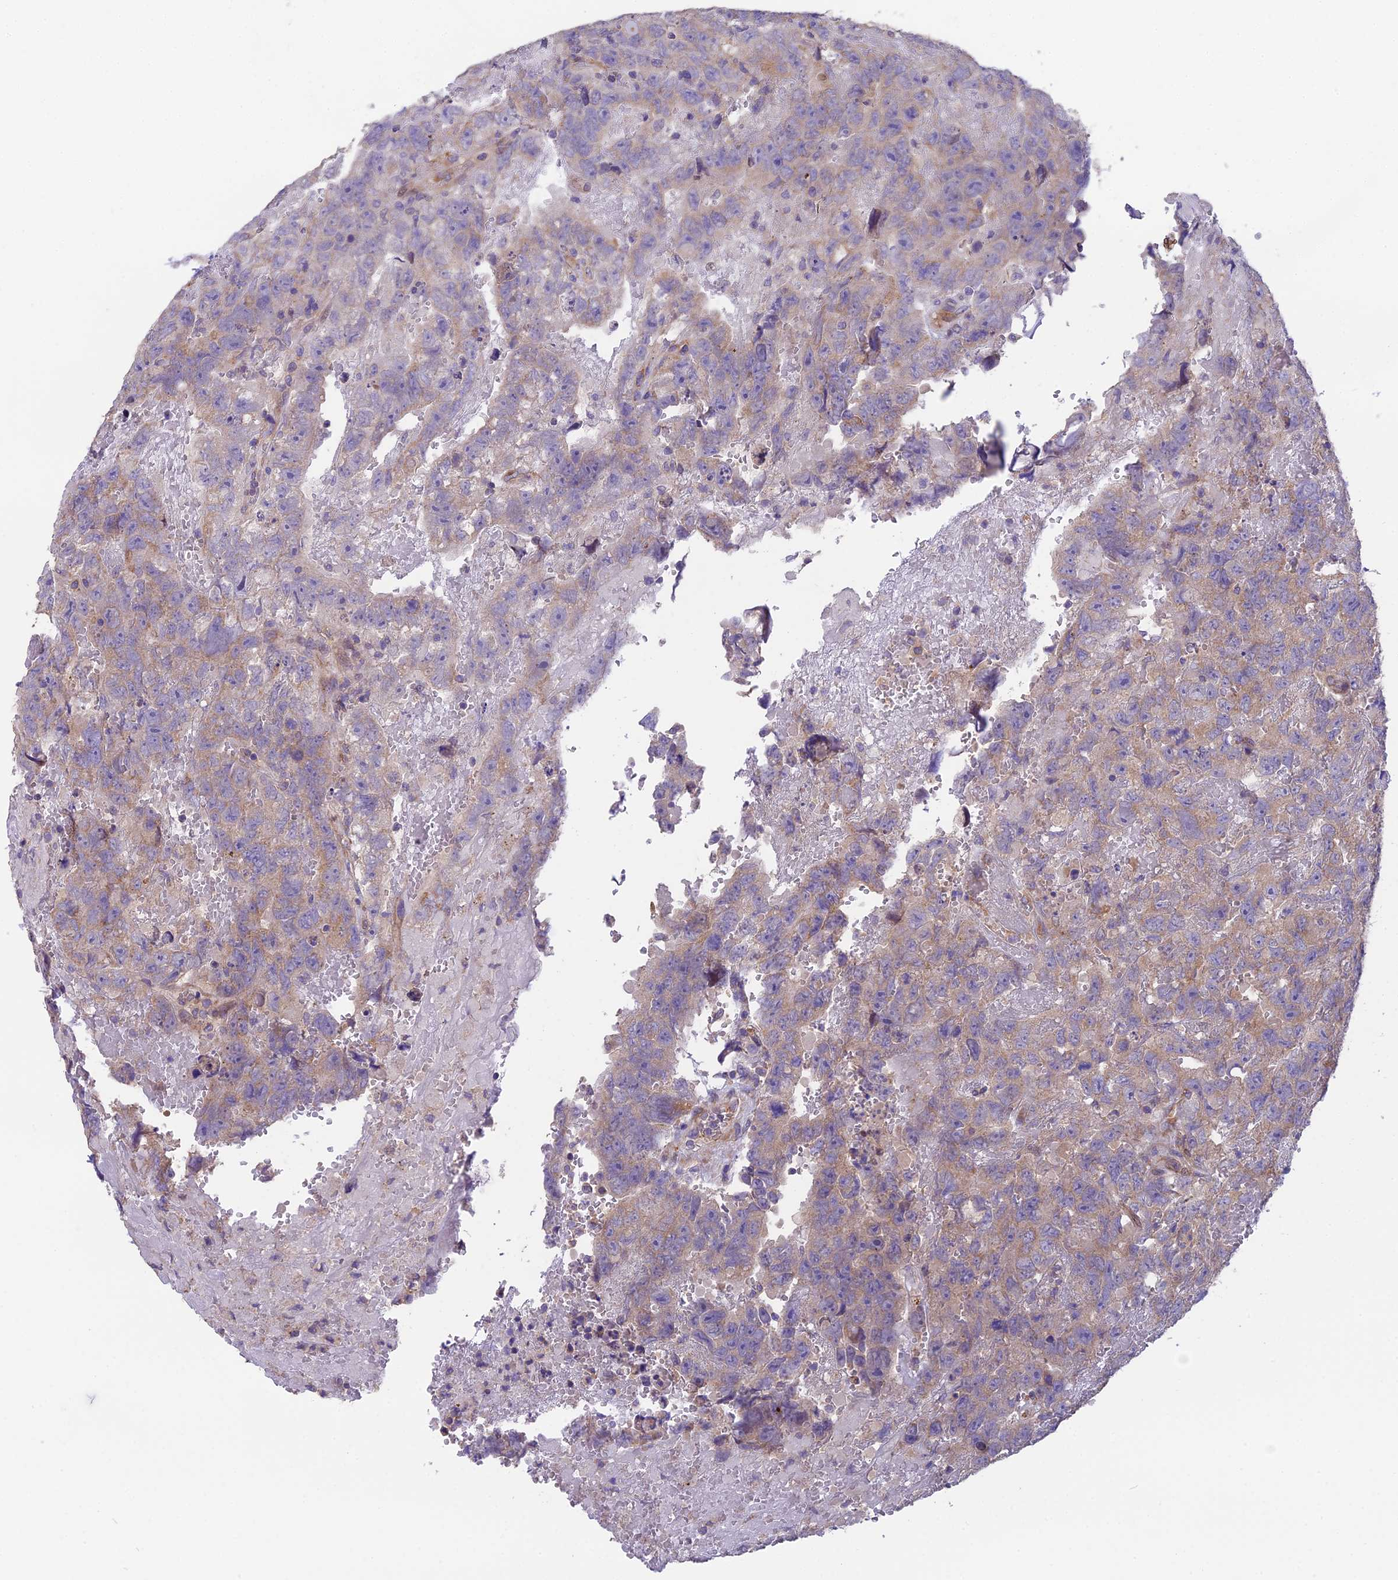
{"staining": {"intensity": "moderate", "quantity": "25%-75%", "location": "cytoplasmic/membranous"}, "tissue": "testis cancer", "cell_type": "Tumor cells", "image_type": "cancer", "snomed": [{"axis": "morphology", "description": "Carcinoma, Embryonal, NOS"}, {"axis": "topography", "description": "Testis"}], "caption": "A histopathology image of human testis cancer (embryonal carcinoma) stained for a protein exhibits moderate cytoplasmic/membranous brown staining in tumor cells.", "gene": "BLOC1S4", "patient": {"sex": "male", "age": 45}}